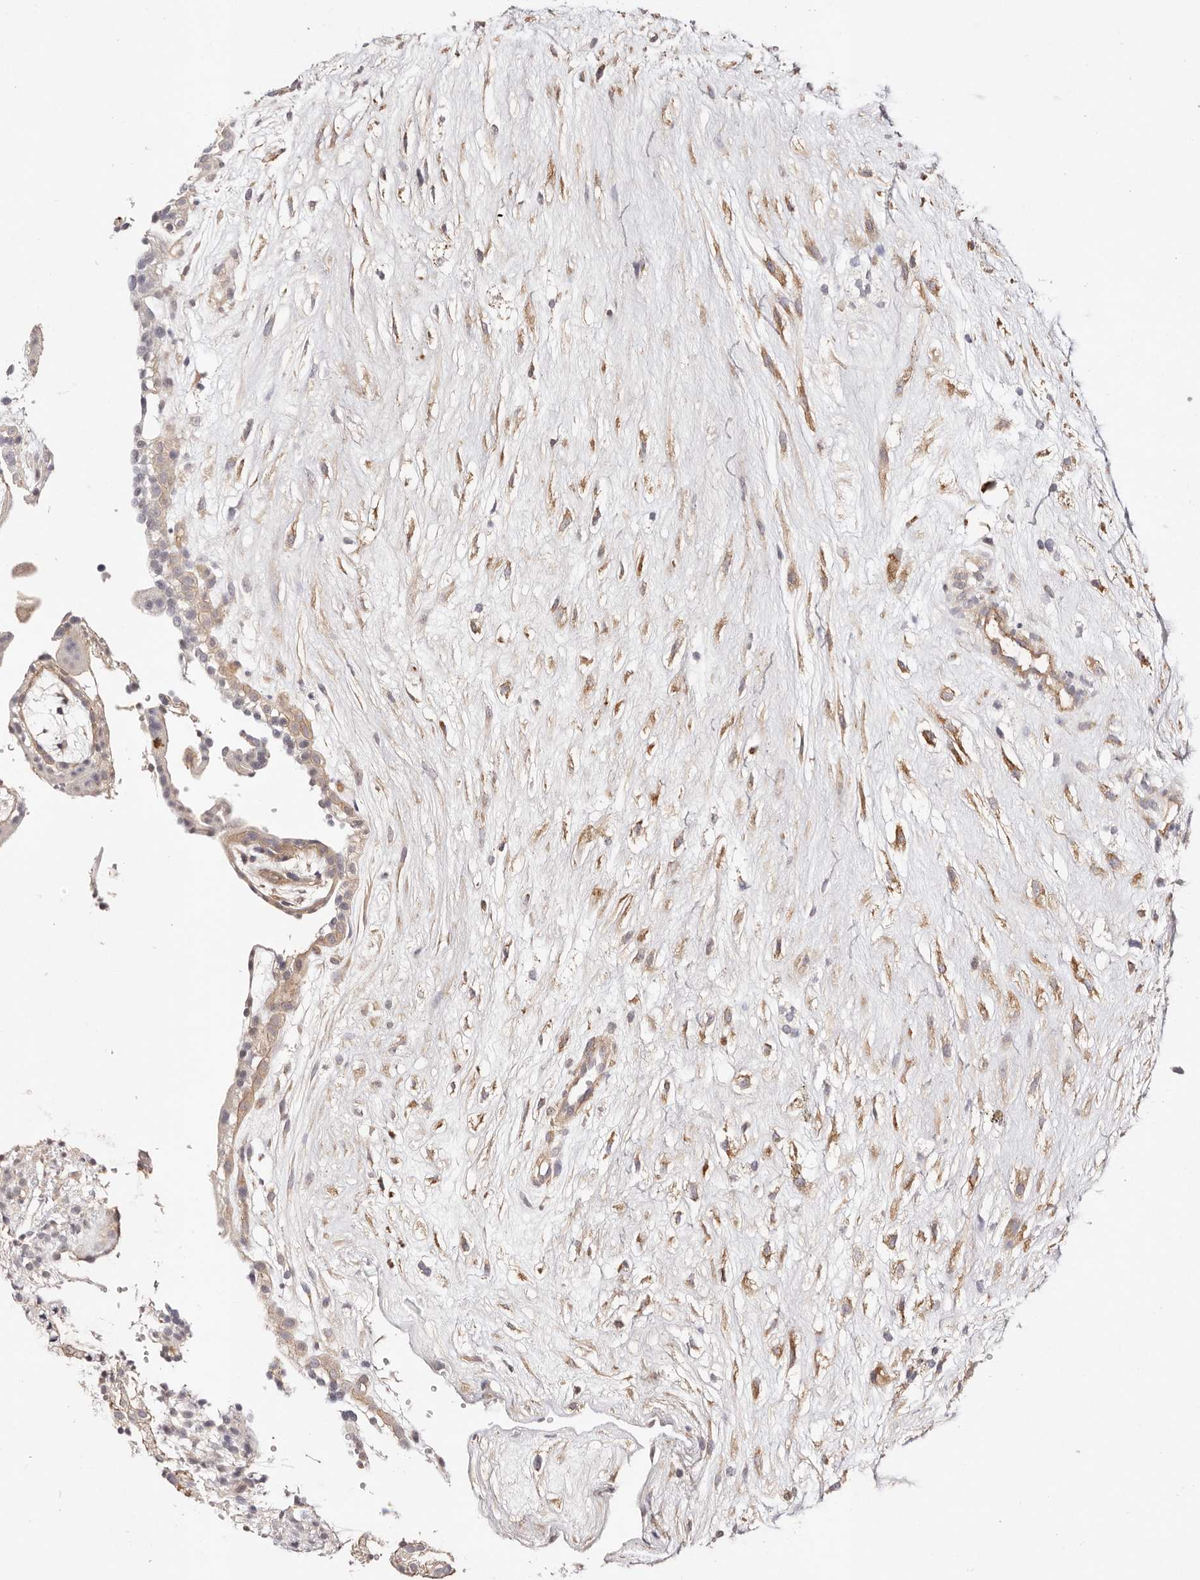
{"staining": {"intensity": "negative", "quantity": "none", "location": "none"}, "tissue": "placenta", "cell_type": "Decidual cells", "image_type": "normal", "snomed": [{"axis": "morphology", "description": "Normal tissue, NOS"}, {"axis": "topography", "description": "Placenta"}], "caption": "A high-resolution photomicrograph shows immunohistochemistry staining of benign placenta, which reveals no significant staining in decidual cells. (Brightfield microscopy of DAB IHC at high magnification).", "gene": "SLC35B2", "patient": {"sex": "female", "age": 18}}